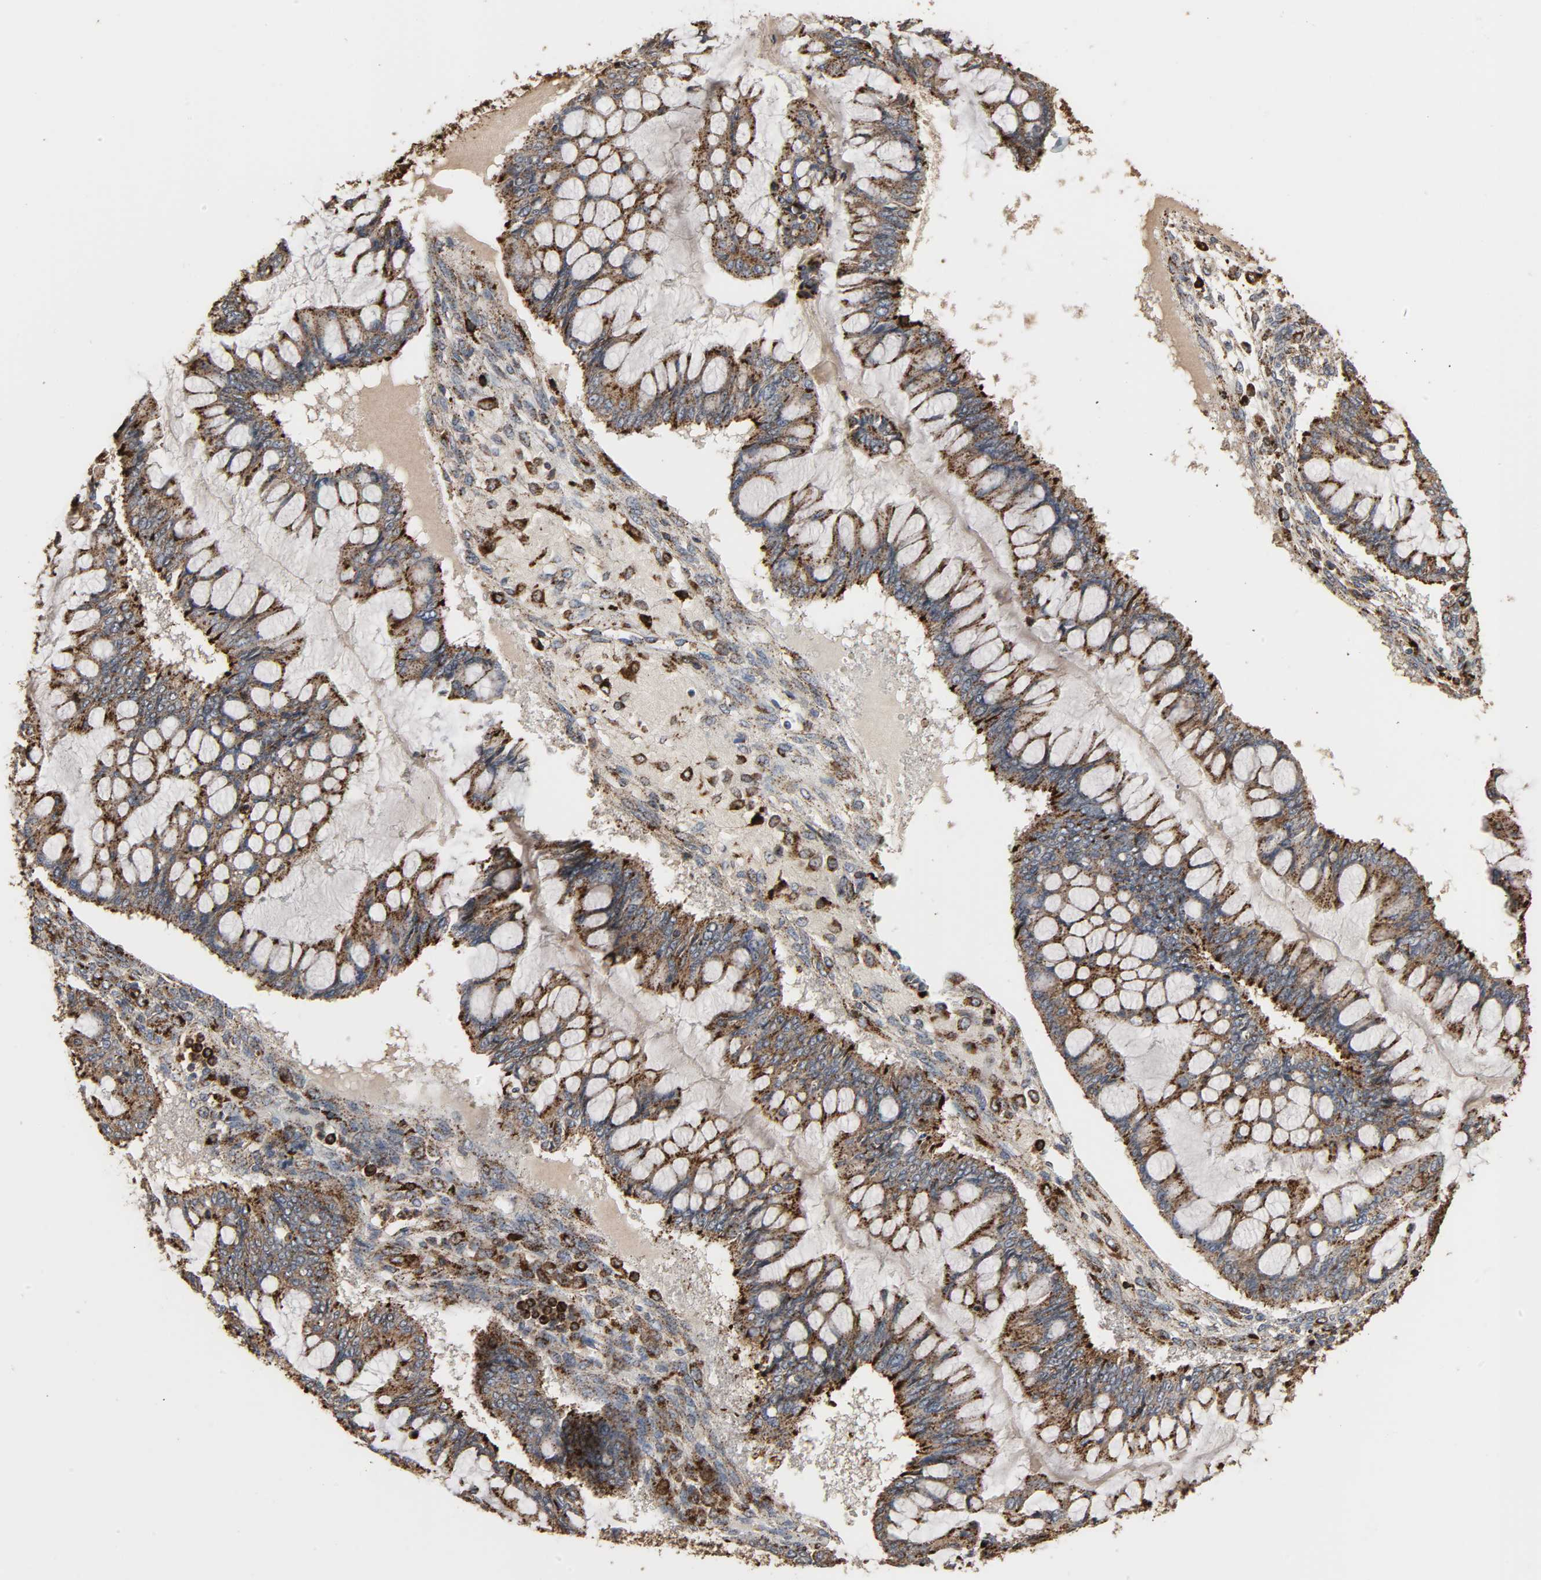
{"staining": {"intensity": "strong", "quantity": ">75%", "location": "cytoplasmic/membranous"}, "tissue": "ovarian cancer", "cell_type": "Tumor cells", "image_type": "cancer", "snomed": [{"axis": "morphology", "description": "Cystadenocarcinoma, mucinous, NOS"}, {"axis": "topography", "description": "Ovary"}], "caption": "Ovarian cancer tissue demonstrates strong cytoplasmic/membranous positivity in about >75% of tumor cells, visualized by immunohistochemistry. The staining was performed using DAB to visualize the protein expression in brown, while the nuclei were stained in blue with hematoxylin (Magnification: 20x).", "gene": "PSAP", "patient": {"sex": "female", "age": 73}}